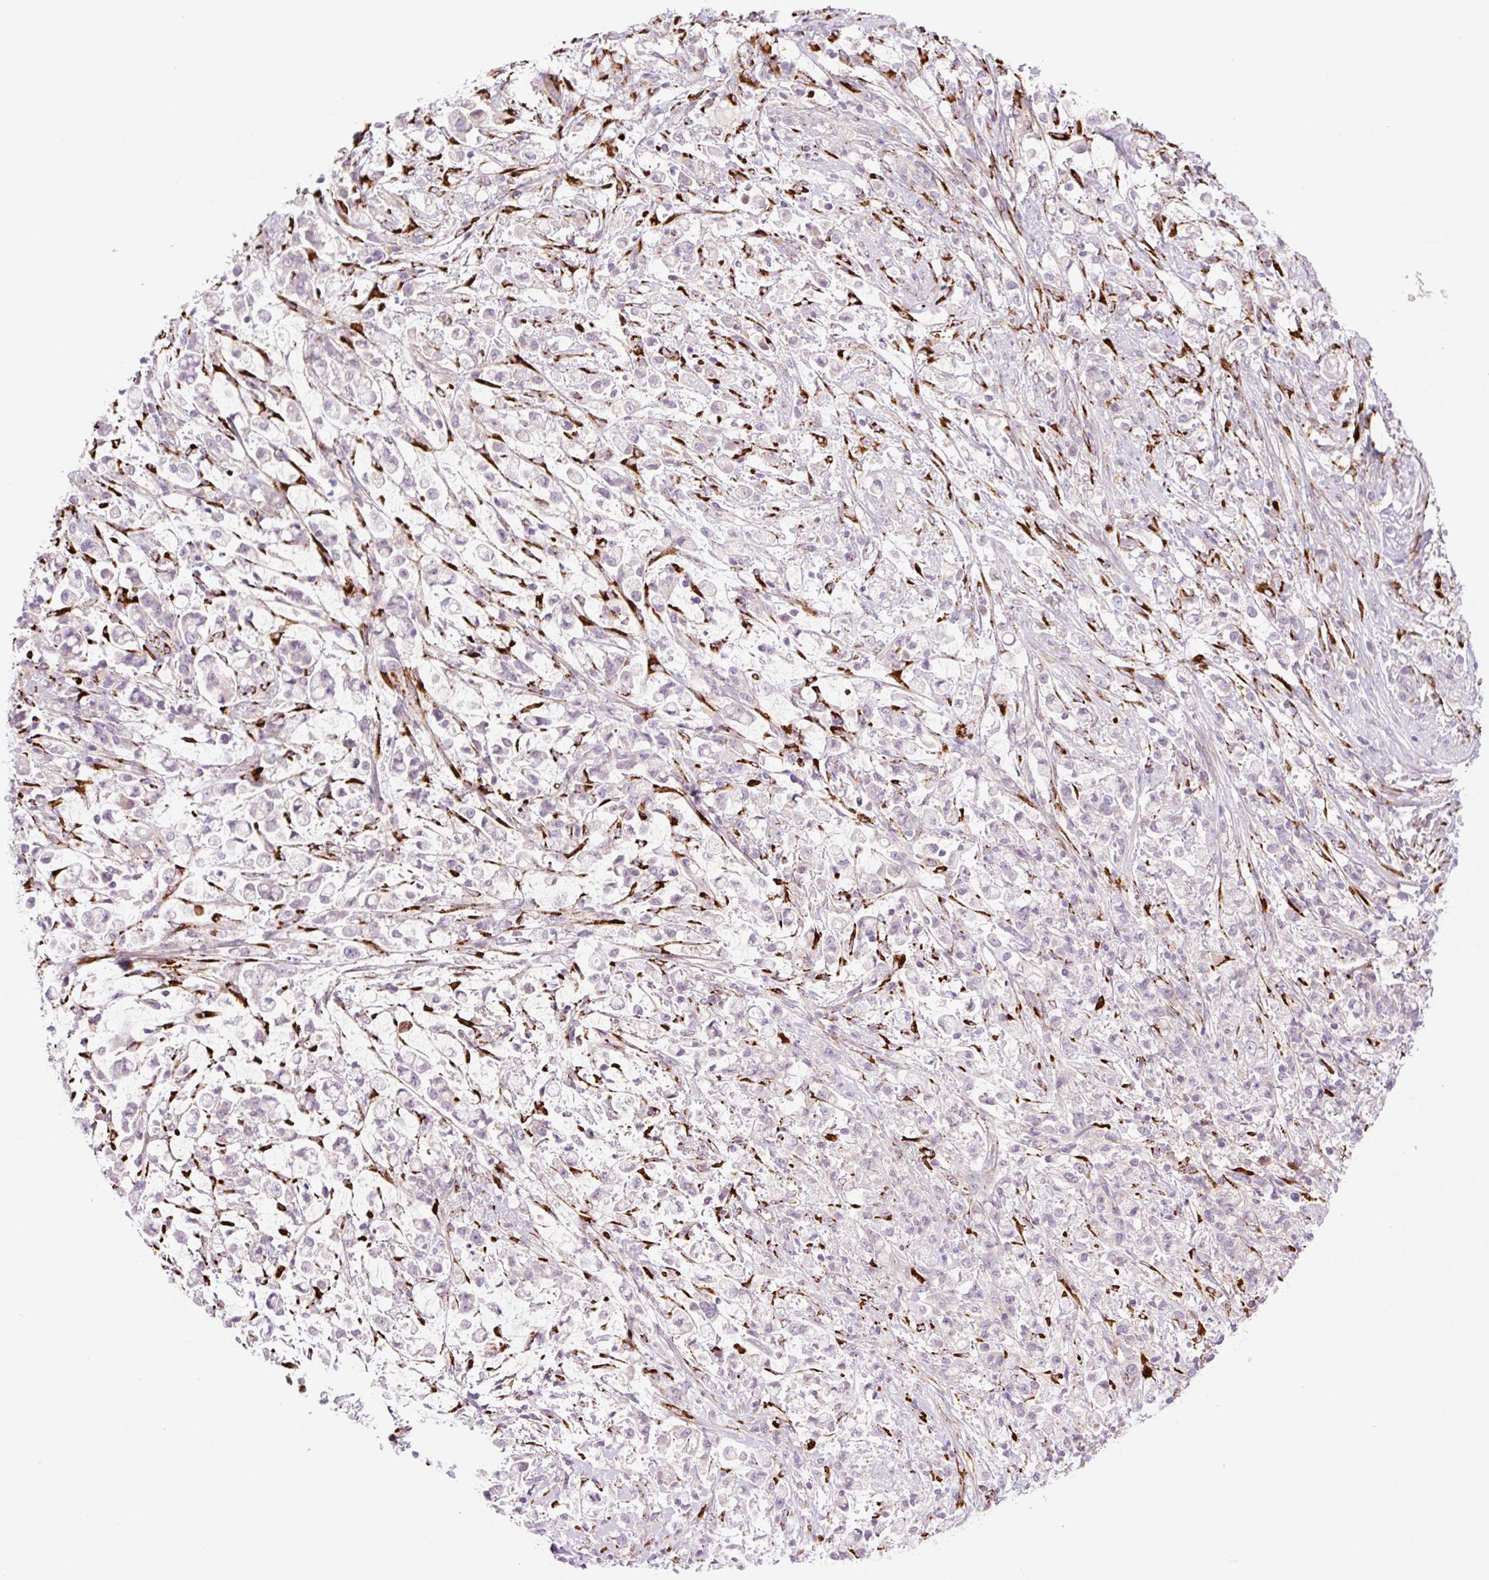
{"staining": {"intensity": "negative", "quantity": "none", "location": "none"}, "tissue": "stomach cancer", "cell_type": "Tumor cells", "image_type": "cancer", "snomed": [{"axis": "morphology", "description": "Adenocarcinoma, NOS"}, {"axis": "topography", "description": "Stomach"}], "caption": "Immunohistochemical staining of human stomach cancer shows no significant staining in tumor cells.", "gene": "COL5A1", "patient": {"sex": "female", "age": 60}}